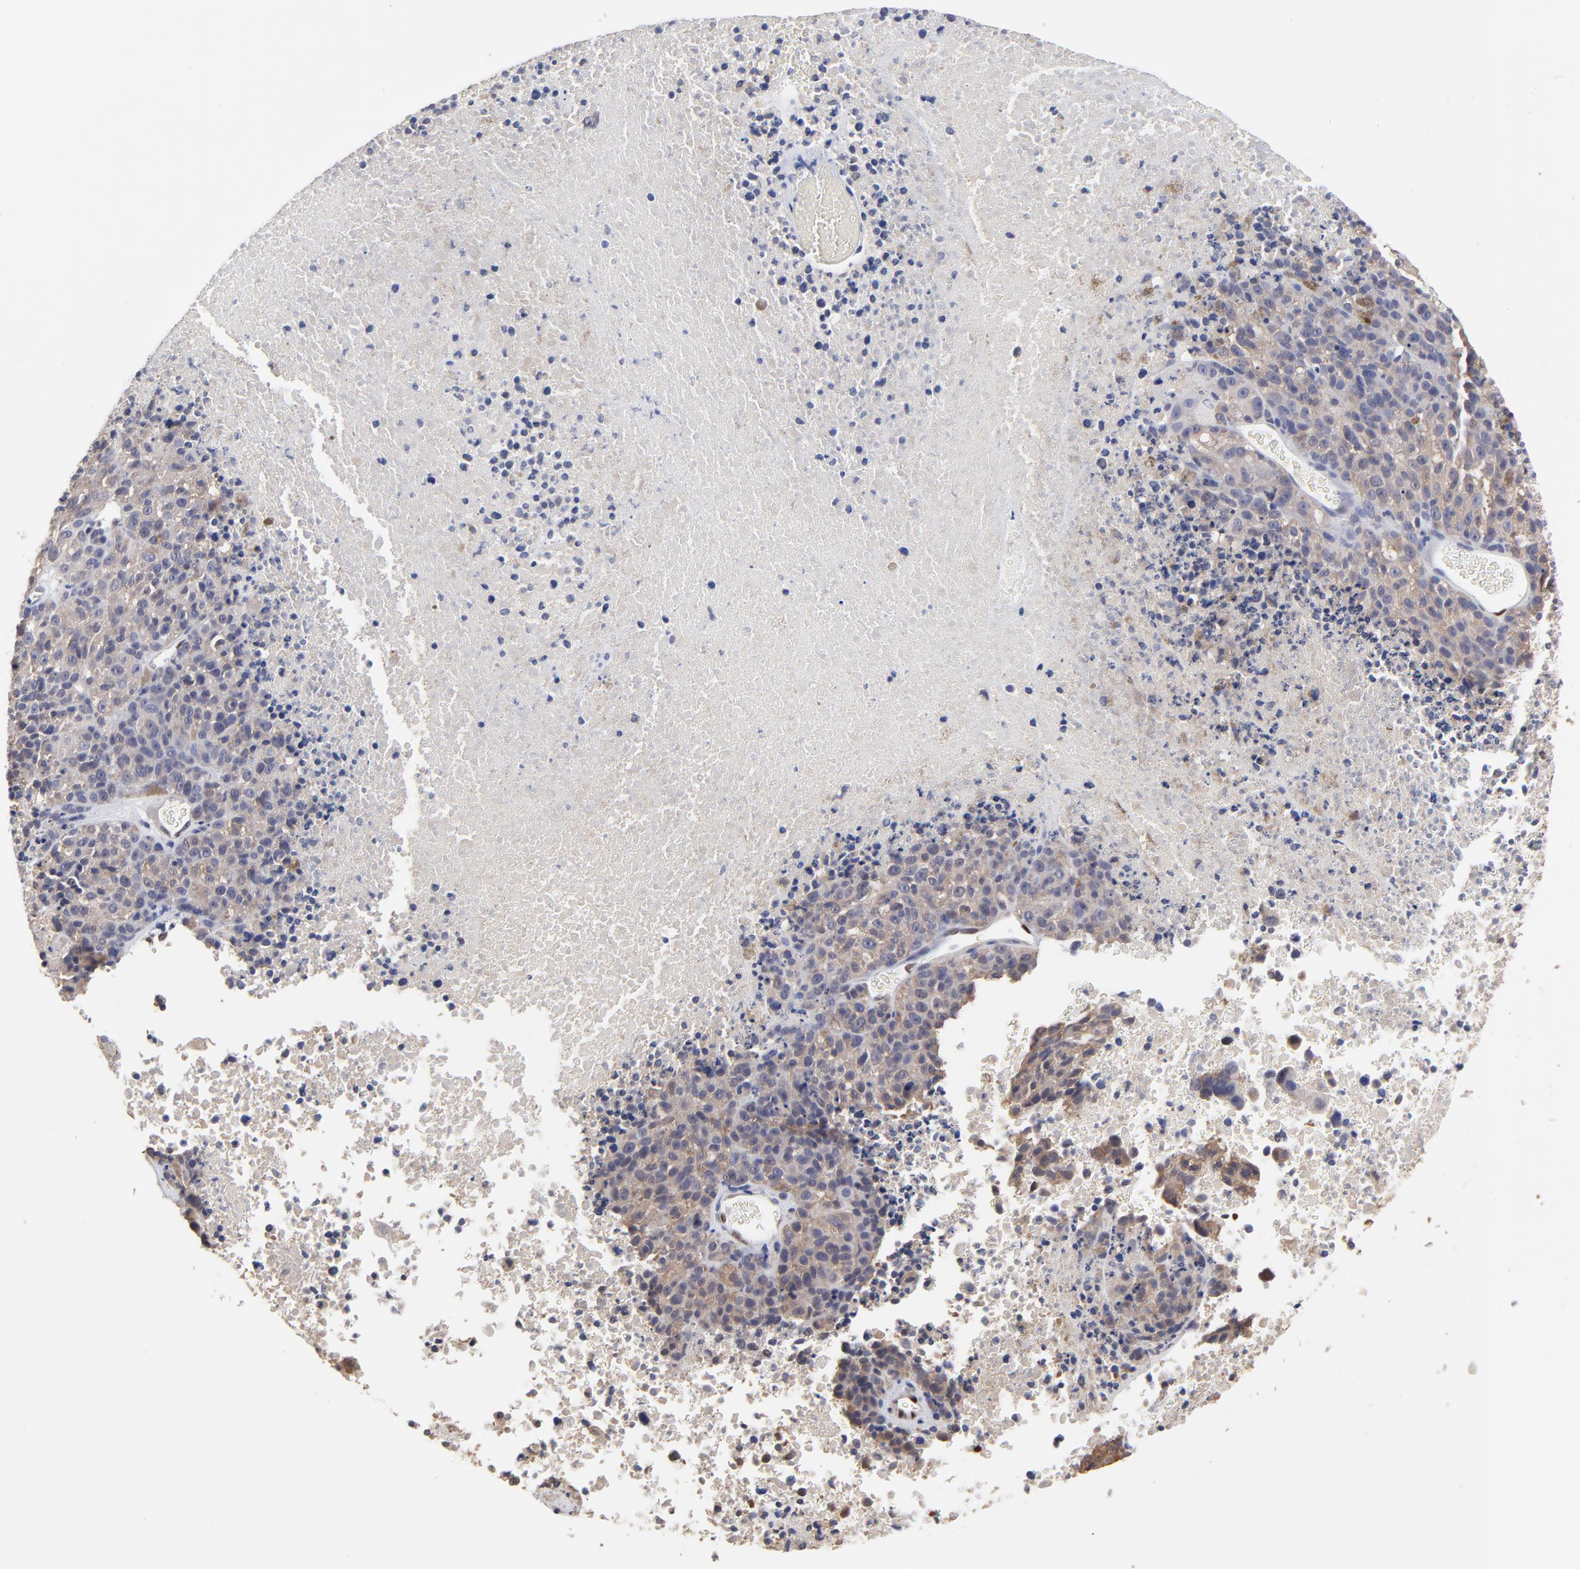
{"staining": {"intensity": "weak", "quantity": "<25%", "location": "cytoplasmic/membranous"}, "tissue": "melanoma", "cell_type": "Tumor cells", "image_type": "cancer", "snomed": [{"axis": "morphology", "description": "Malignant melanoma, Metastatic site"}, {"axis": "topography", "description": "Cerebral cortex"}], "caption": "A high-resolution histopathology image shows immunohistochemistry staining of melanoma, which exhibits no significant staining in tumor cells.", "gene": "CCT2", "patient": {"sex": "female", "age": 52}}